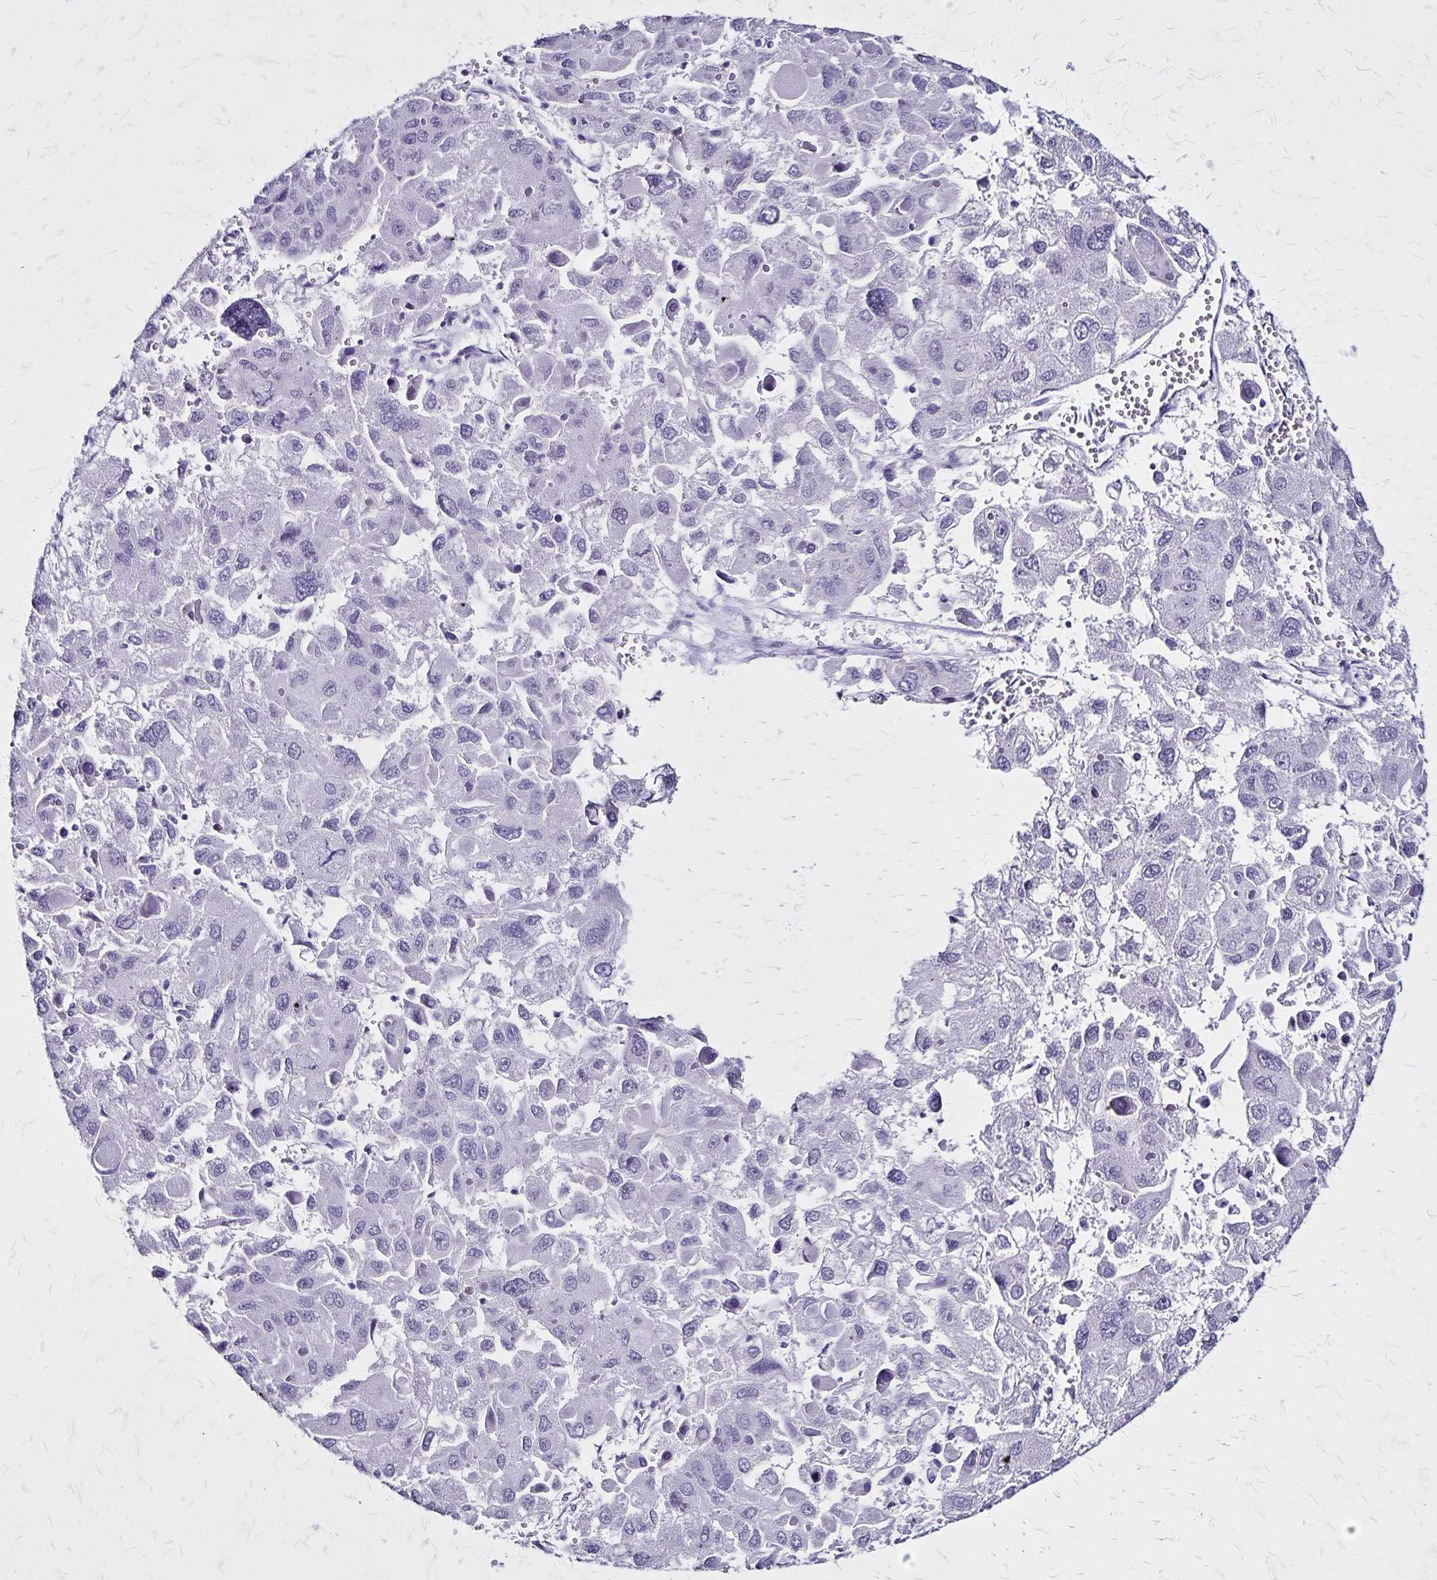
{"staining": {"intensity": "negative", "quantity": "none", "location": "none"}, "tissue": "liver cancer", "cell_type": "Tumor cells", "image_type": "cancer", "snomed": [{"axis": "morphology", "description": "Carcinoma, Hepatocellular, NOS"}, {"axis": "topography", "description": "Liver"}], "caption": "Image shows no protein positivity in tumor cells of liver hepatocellular carcinoma tissue. The staining is performed using DAB brown chromogen with nuclei counter-stained in using hematoxylin.", "gene": "KRT2", "patient": {"sex": "female", "age": 41}}